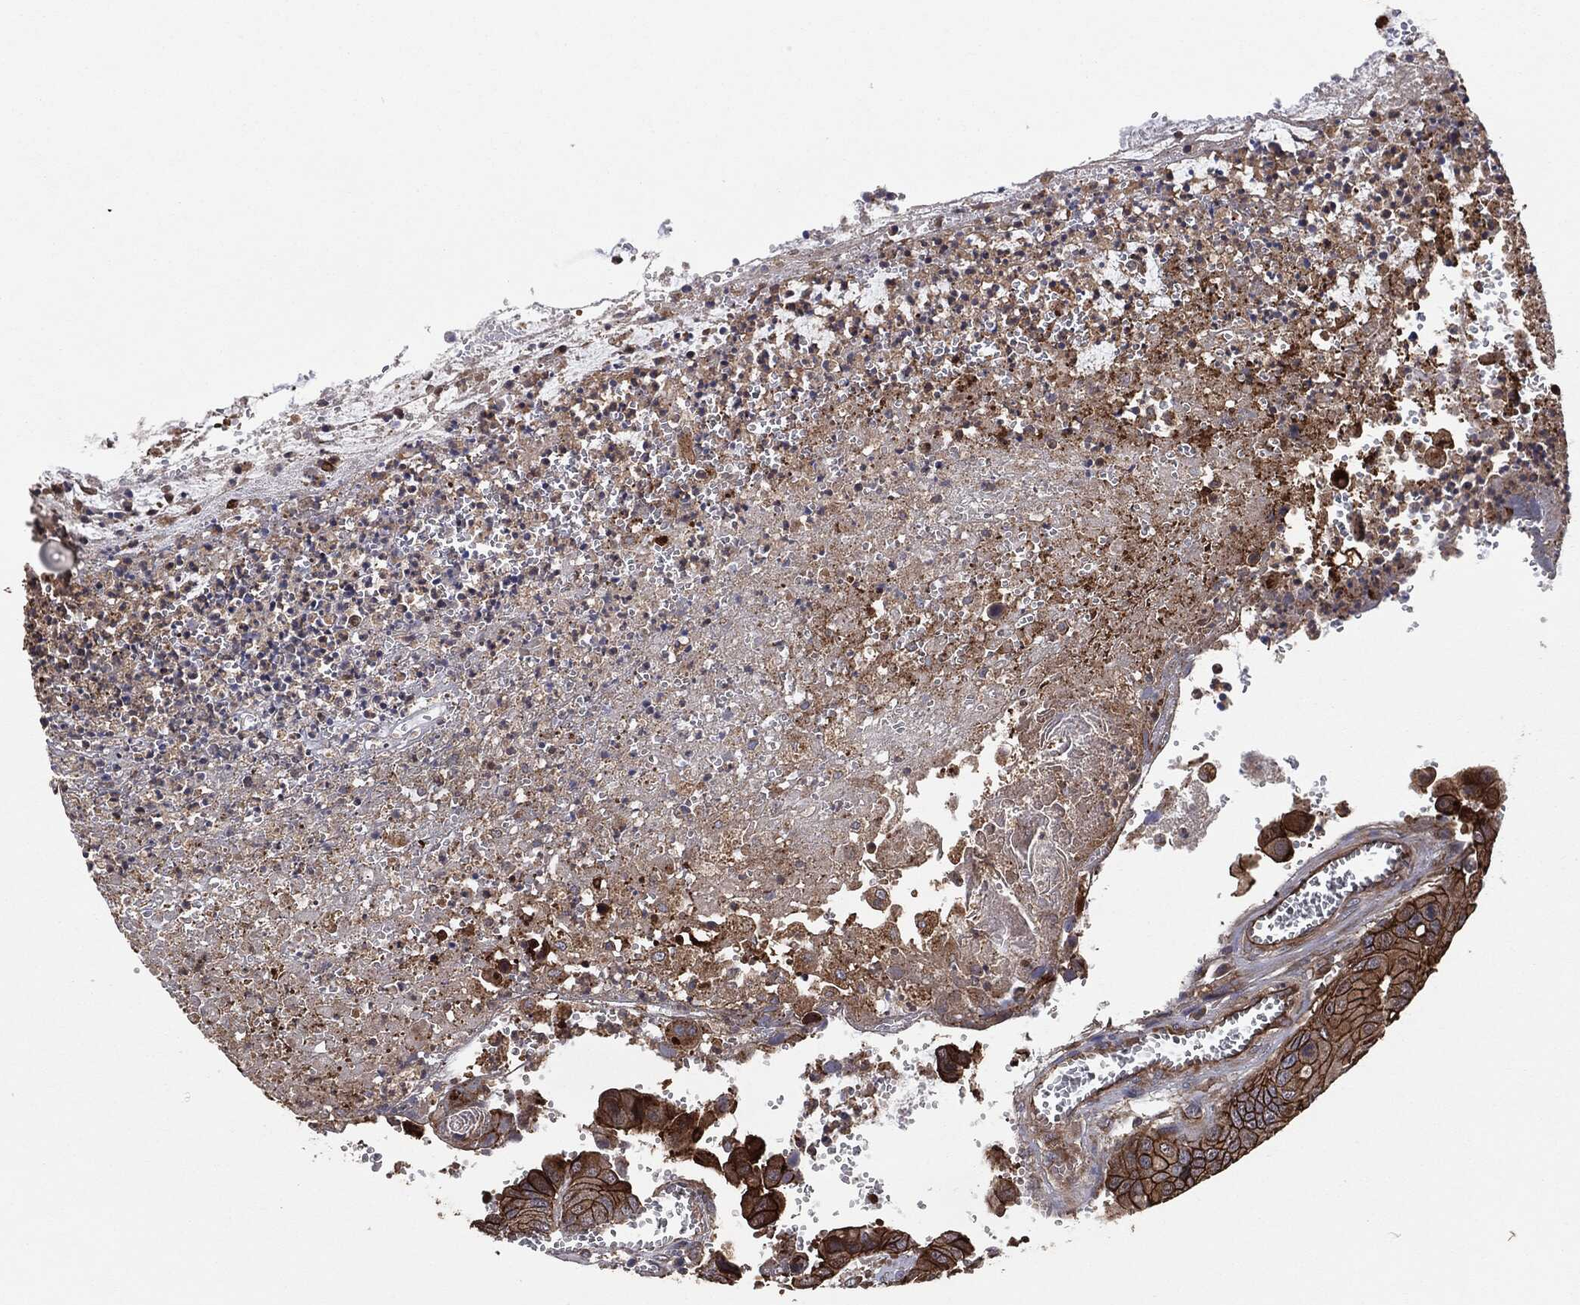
{"staining": {"intensity": "strong", "quantity": ">75%", "location": "cytoplasmic/membranous"}, "tissue": "colorectal cancer", "cell_type": "Tumor cells", "image_type": "cancer", "snomed": [{"axis": "morphology", "description": "Adenocarcinoma, NOS"}, {"axis": "topography", "description": "Colon"}], "caption": "Colorectal cancer was stained to show a protein in brown. There is high levels of strong cytoplasmic/membranous staining in about >75% of tumor cells. Ihc stains the protein of interest in brown and the nuclei are stained blue.", "gene": "CTNNA1", "patient": {"sex": "female", "age": 78}}